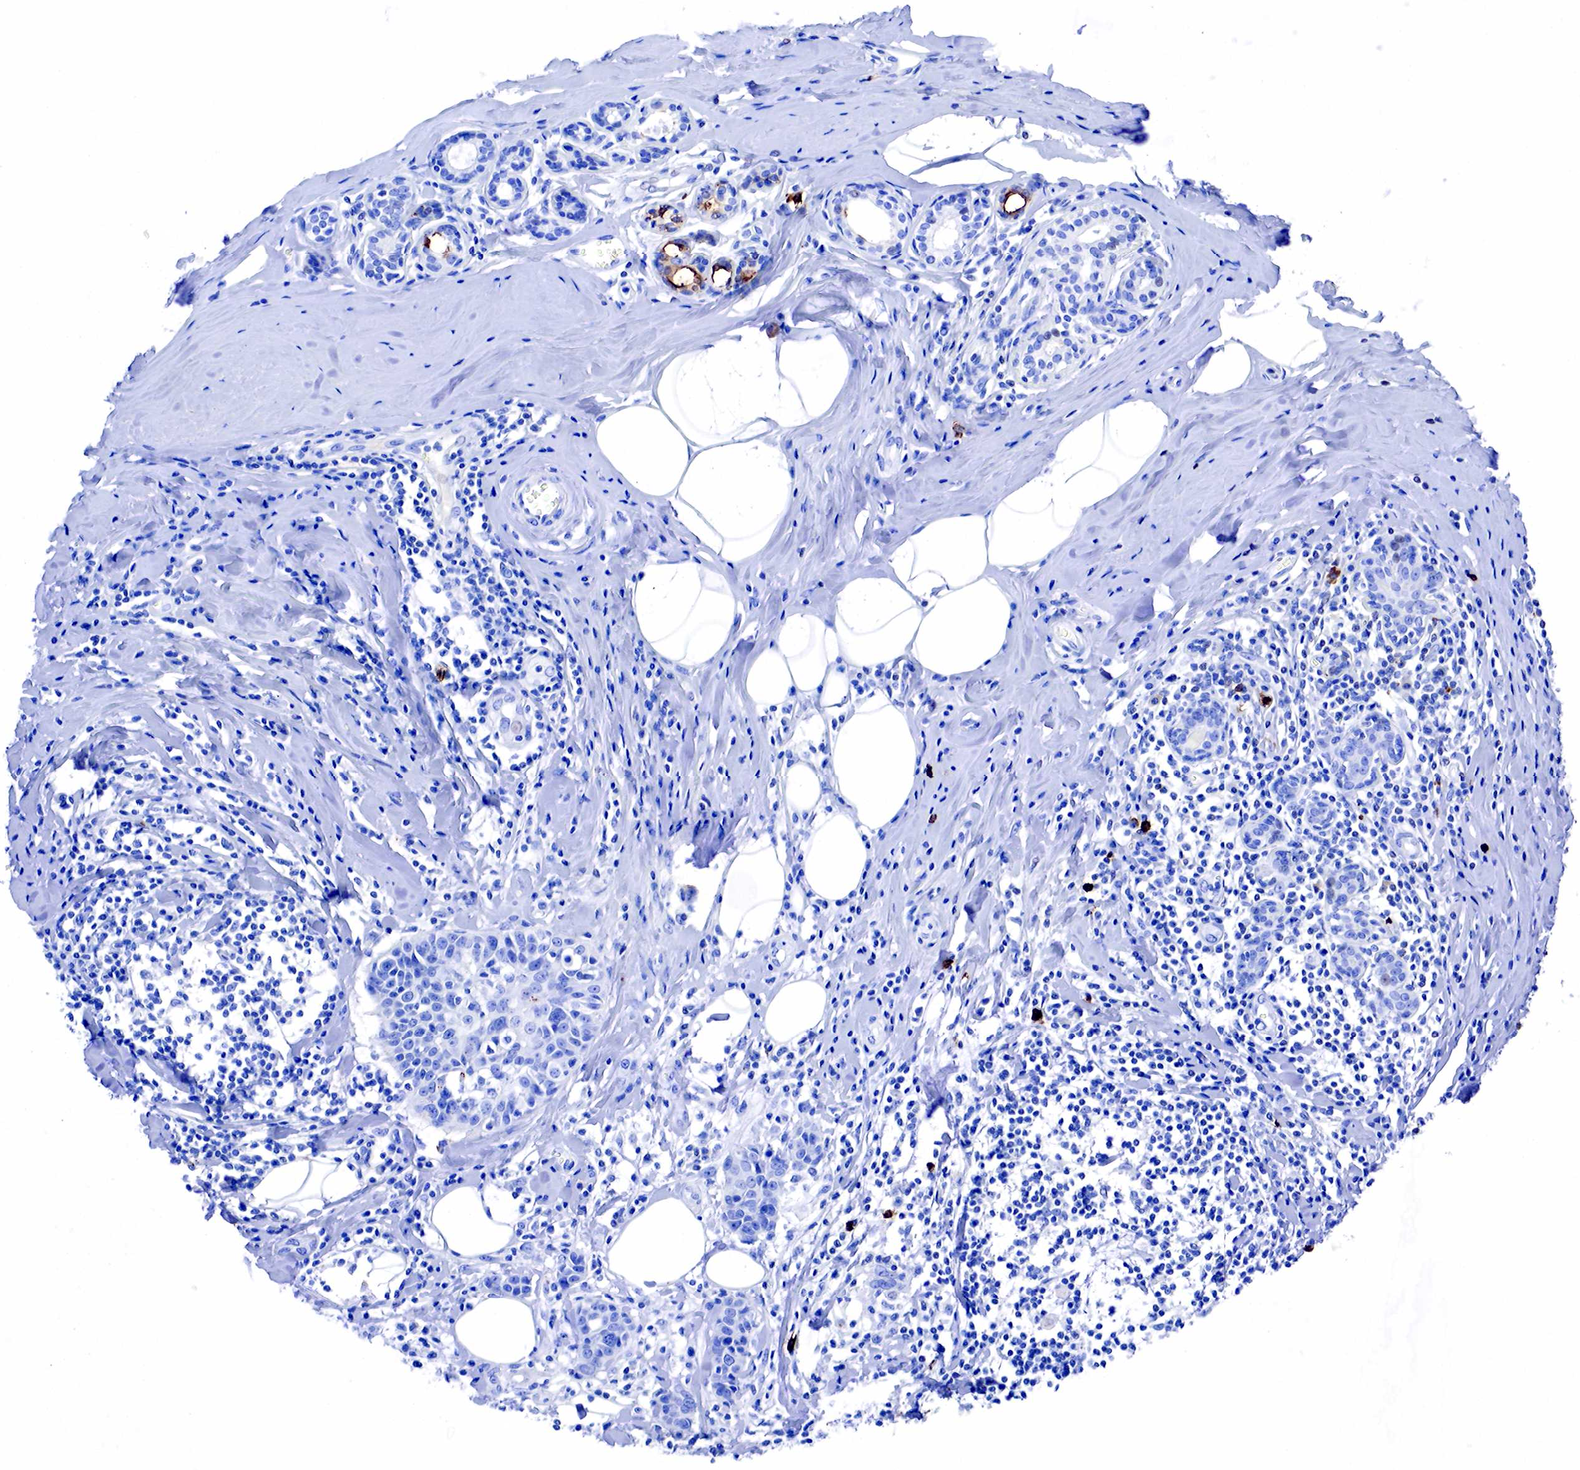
{"staining": {"intensity": "strong", "quantity": "<25%", "location": "cytoplasmic/membranous"}, "tissue": "breast cancer", "cell_type": "Tumor cells", "image_type": "cancer", "snomed": [{"axis": "morphology", "description": "Duct carcinoma"}, {"axis": "topography", "description": "Breast"}], "caption": "Immunohistochemistry (IHC) image of breast invasive ductal carcinoma stained for a protein (brown), which reveals medium levels of strong cytoplasmic/membranous positivity in about <25% of tumor cells.", "gene": "FUT4", "patient": {"sex": "female", "age": 55}}